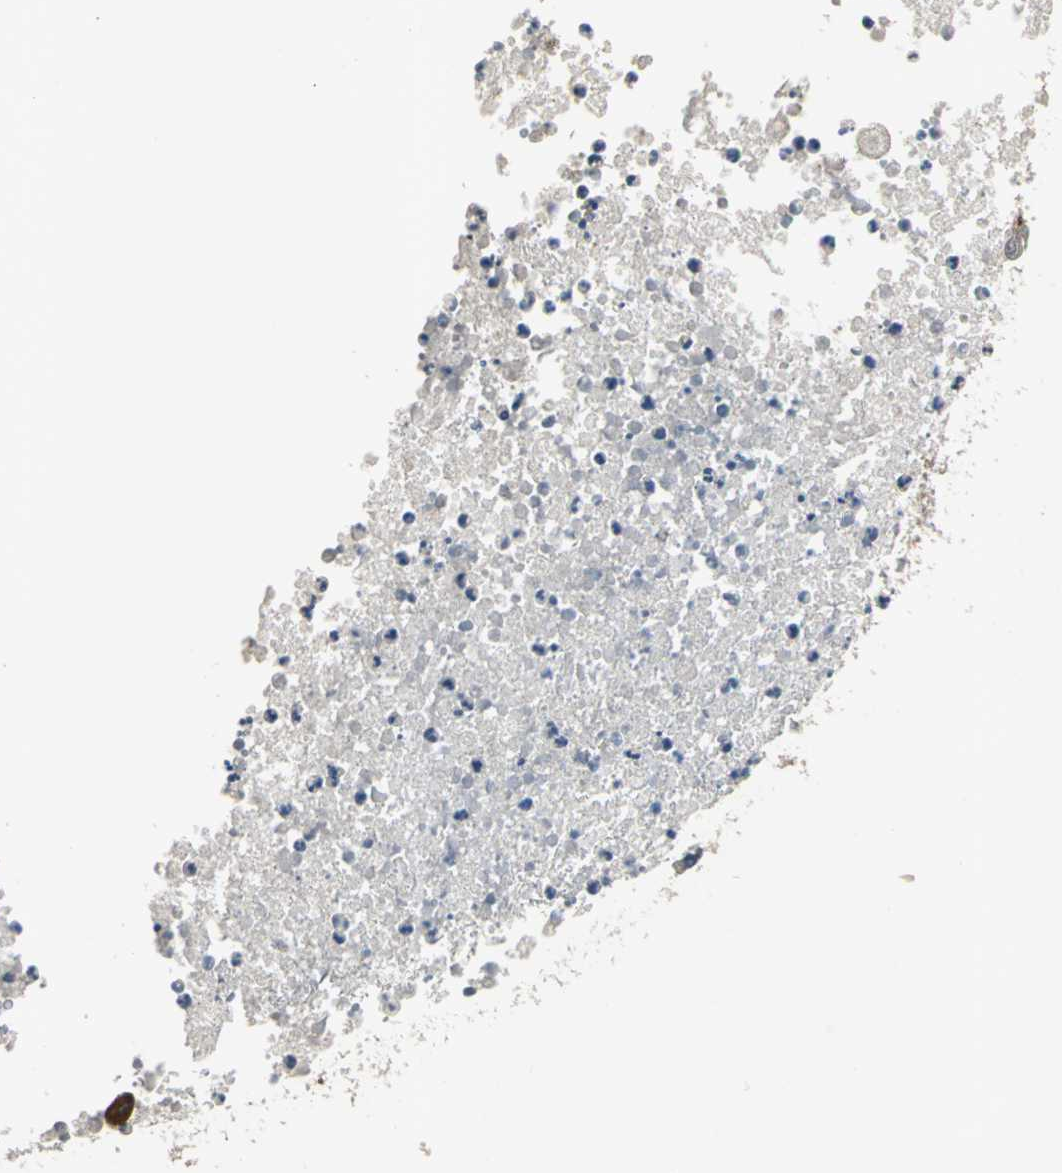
{"staining": {"intensity": "negative", "quantity": "none", "location": "none"}, "tissue": "melanoma", "cell_type": "Tumor cells", "image_type": "cancer", "snomed": [{"axis": "morphology", "description": "Malignant melanoma, Metastatic site"}, {"axis": "topography", "description": "Skin"}], "caption": "This histopathology image is of malignant melanoma (metastatic site) stained with immunohistochemistry to label a protein in brown with the nuclei are counter-stained blue. There is no expression in tumor cells.", "gene": "OCLN", "patient": {"sex": "female", "age": 56}}